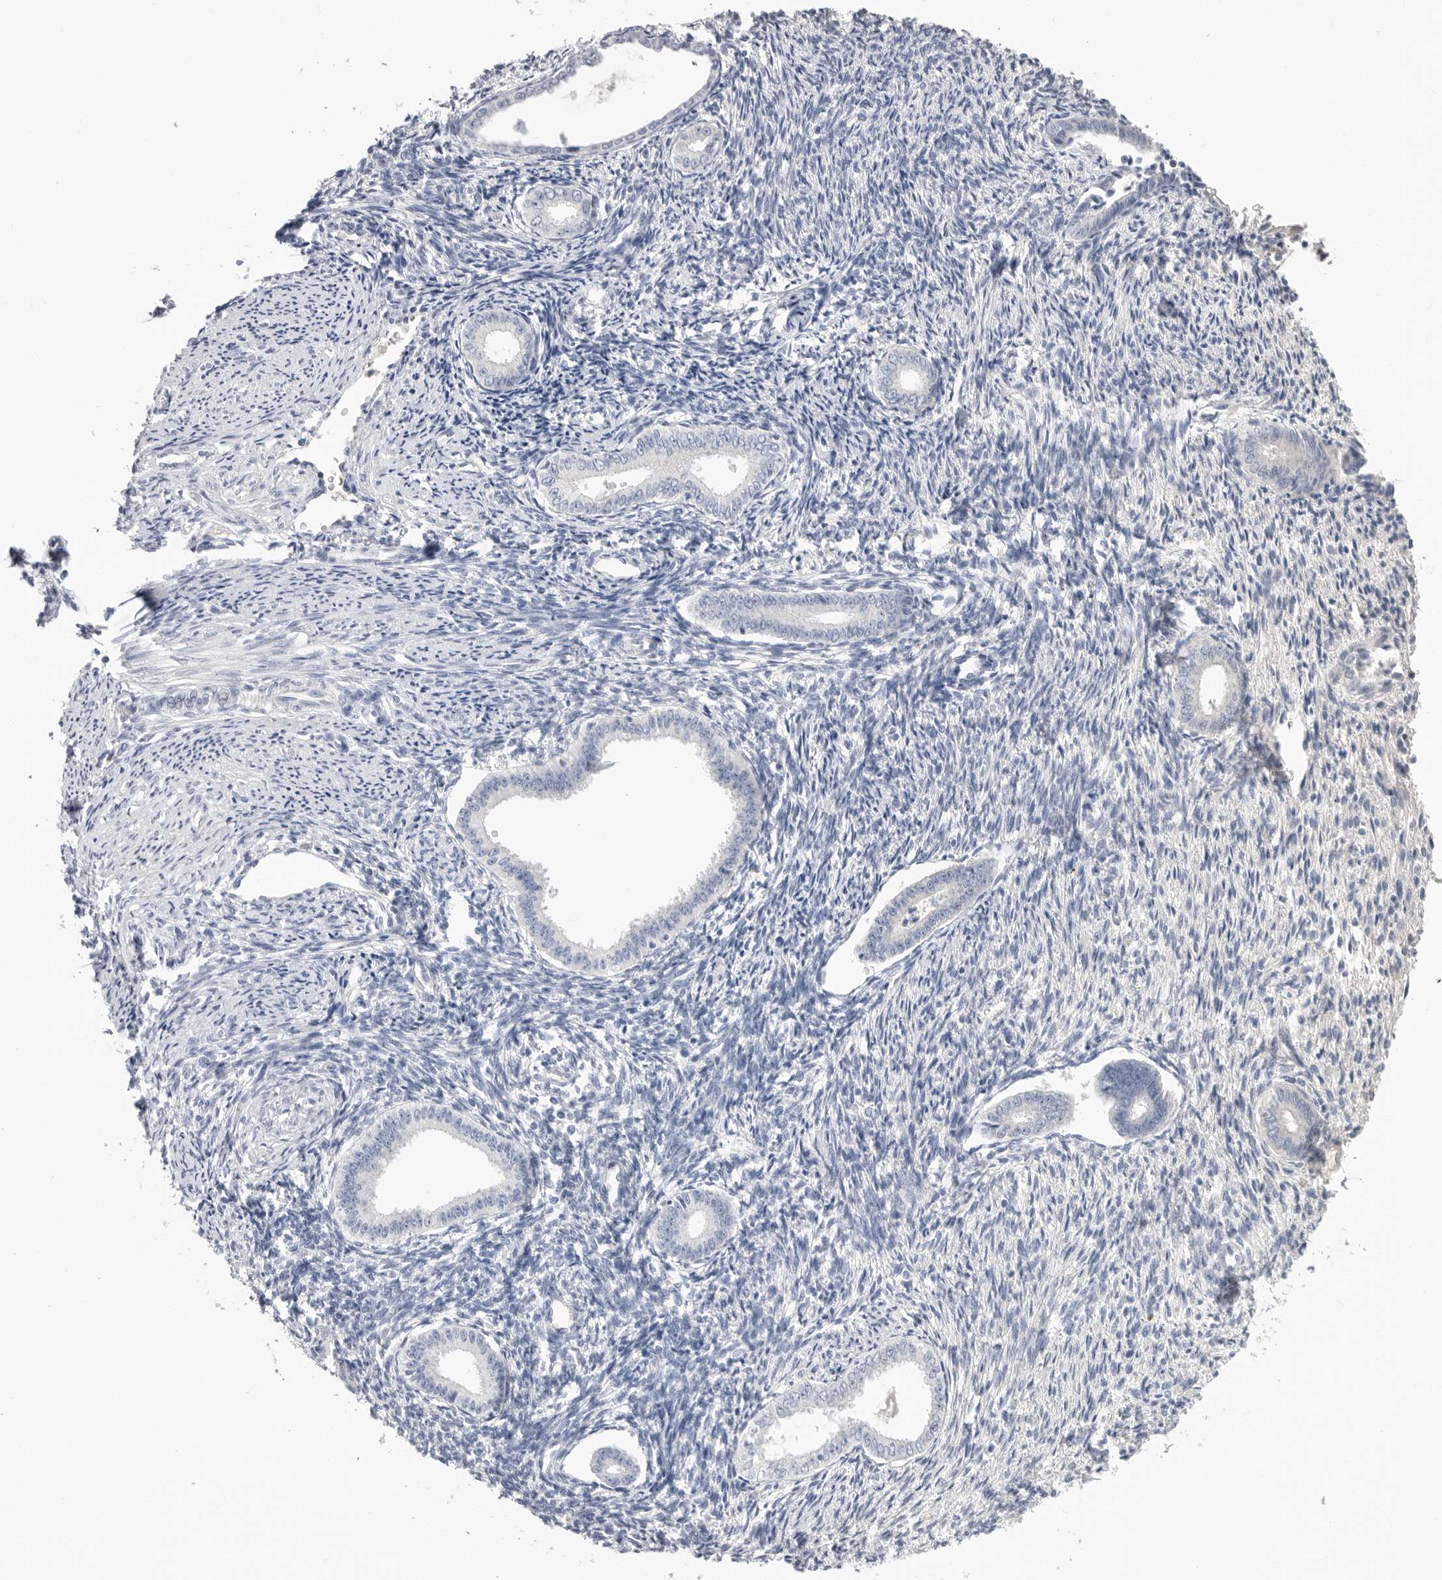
{"staining": {"intensity": "negative", "quantity": "none", "location": "none"}, "tissue": "endometrium", "cell_type": "Cells in endometrial stroma", "image_type": "normal", "snomed": [{"axis": "morphology", "description": "Normal tissue, NOS"}, {"axis": "topography", "description": "Endometrium"}], "caption": "Cells in endometrial stroma are negative for brown protein staining in benign endometrium. The staining is performed using DAB brown chromogen with nuclei counter-stained in using hematoxylin.", "gene": "APOA2", "patient": {"sex": "female", "age": 56}}